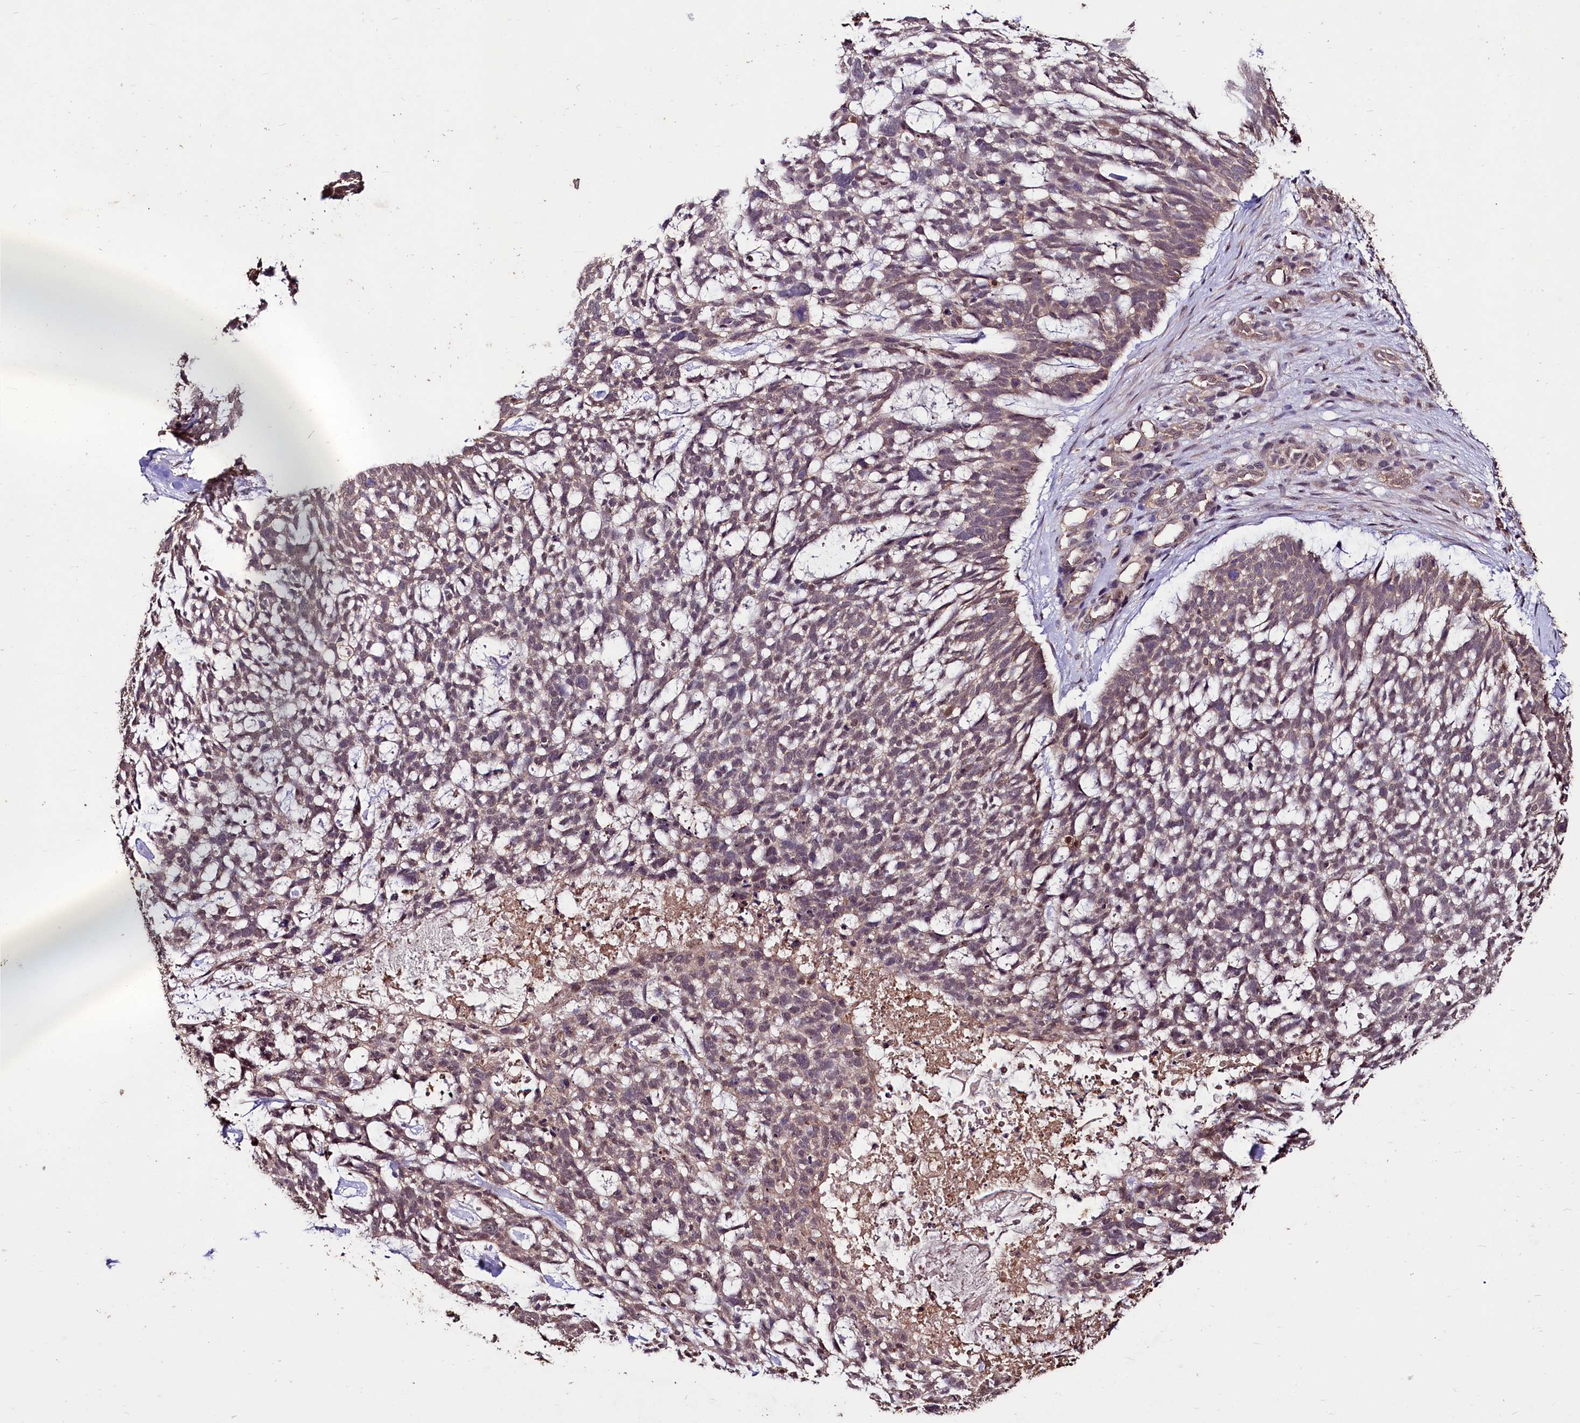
{"staining": {"intensity": "weak", "quantity": "25%-75%", "location": "cytoplasmic/membranous"}, "tissue": "skin cancer", "cell_type": "Tumor cells", "image_type": "cancer", "snomed": [{"axis": "morphology", "description": "Basal cell carcinoma"}, {"axis": "topography", "description": "Skin"}], "caption": "Brown immunohistochemical staining in human skin cancer (basal cell carcinoma) demonstrates weak cytoplasmic/membranous positivity in approximately 25%-75% of tumor cells.", "gene": "KLRB1", "patient": {"sex": "male", "age": 88}}